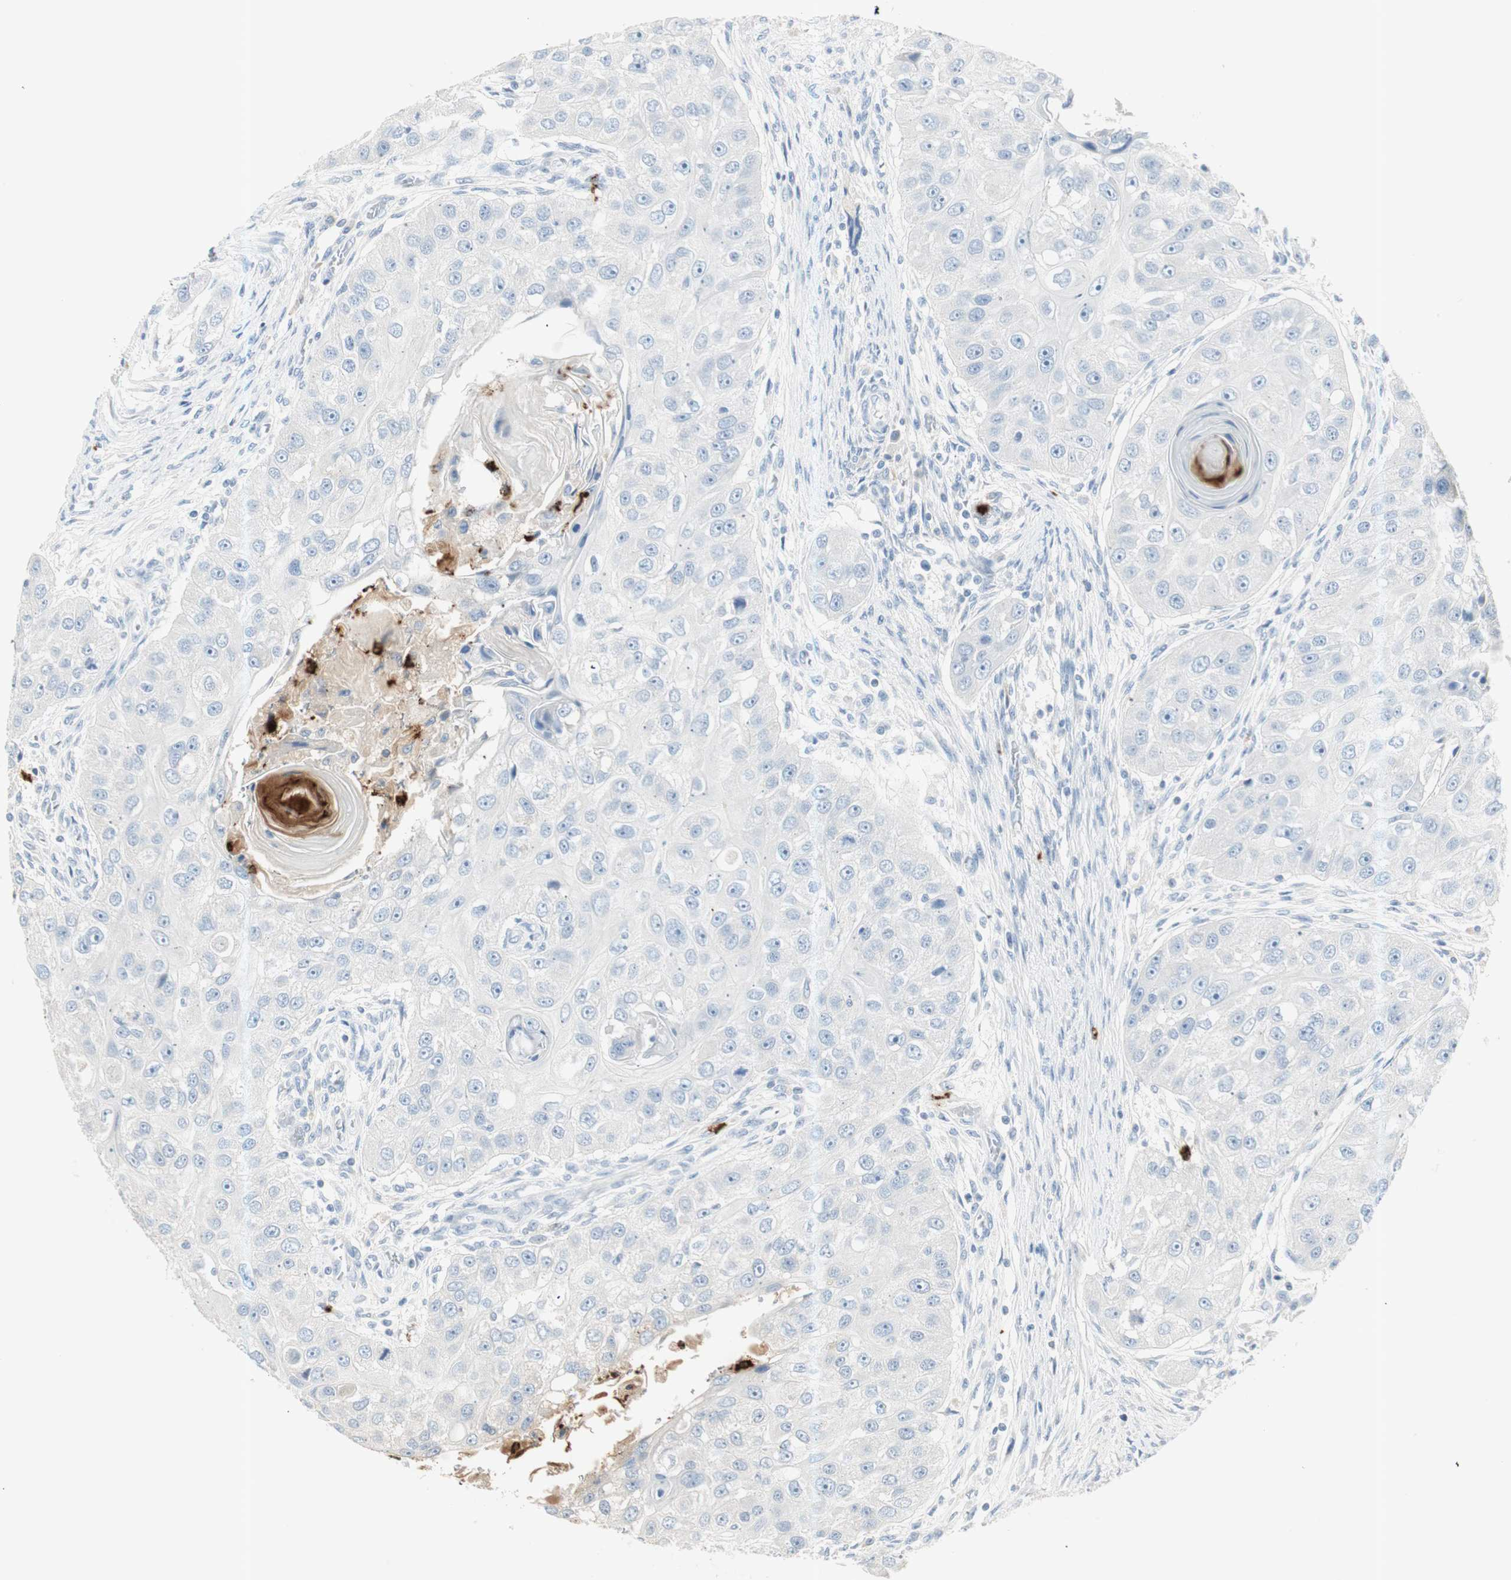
{"staining": {"intensity": "negative", "quantity": "none", "location": "none"}, "tissue": "head and neck cancer", "cell_type": "Tumor cells", "image_type": "cancer", "snomed": [{"axis": "morphology", "description": "Normal tissue, NOS"}, {"axis": "morphology", "description": "Squamous cell carcinoma, NOS"}, {"axis": "topography", "description": "Skeletal muscle"}, {"axis": "topography", "description": "Head-Neck"}], "caption": "The immunohistochemistry (IHC) photomicrograph has no significant positivity in tumor cells of head and neck squamous cell carcinoma tissue.", "gene": "PRTN3", "patient": {"sex": "male", "age": 51}}